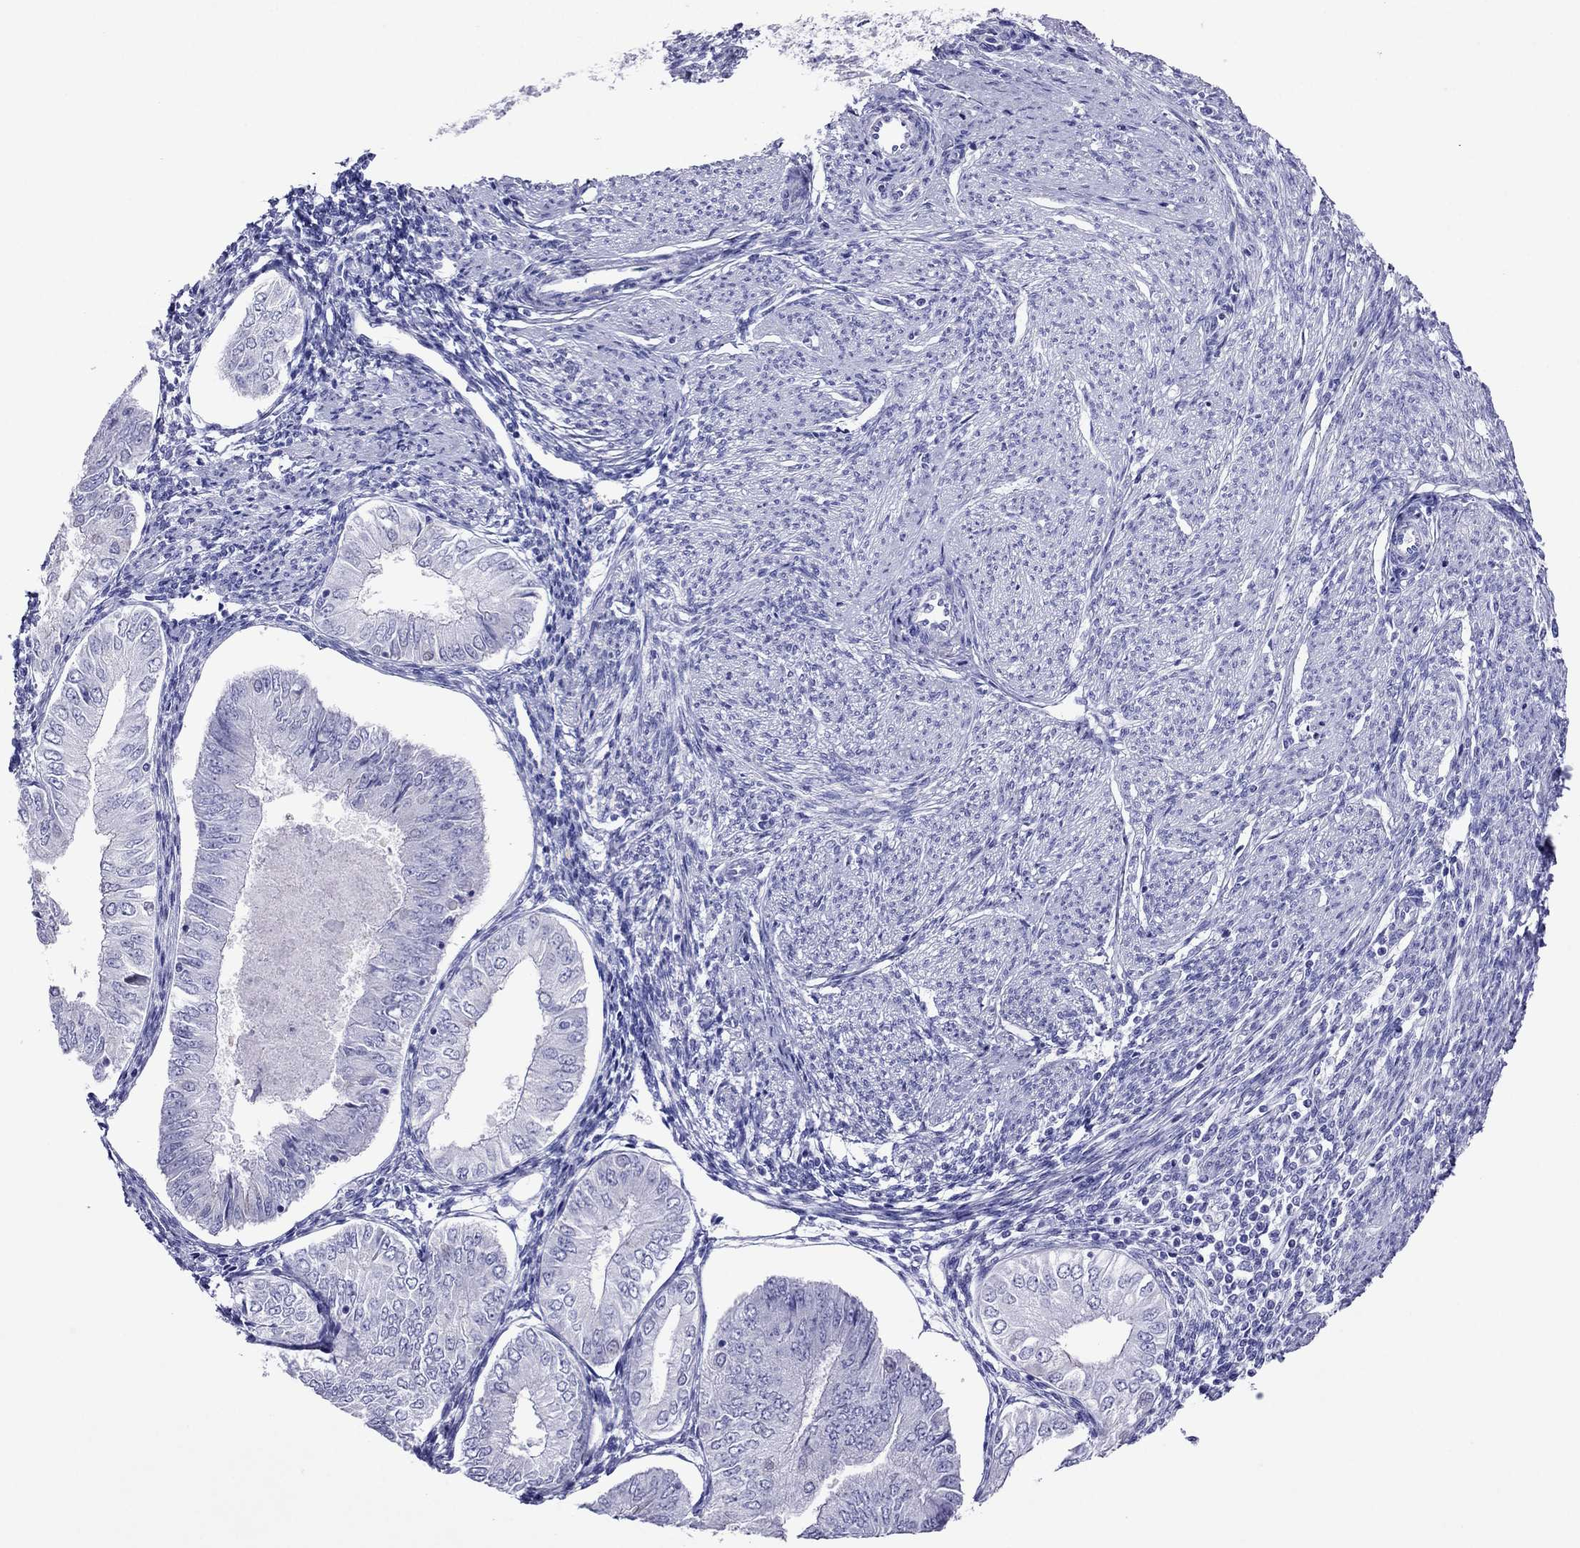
{"staining": {"intensity": "negative", "quantity": "none", "location": "none"}, "tissue": "endometrial cancer", "cell_type": "Tumor cells", "image_type": "cancer", "snomed": [{"axis": "morphology", "description": "Adenocarcinoma, NOS"}, {"axis": "topography", "description": "Endometrium"}], "caption": "DAB immunohistochemical staining of human endometrial adenocarcinoma displays no significant positivity in tumor cells.", "gene": "PCDHA6", "patient": {"sex": "female", "age": 53}}